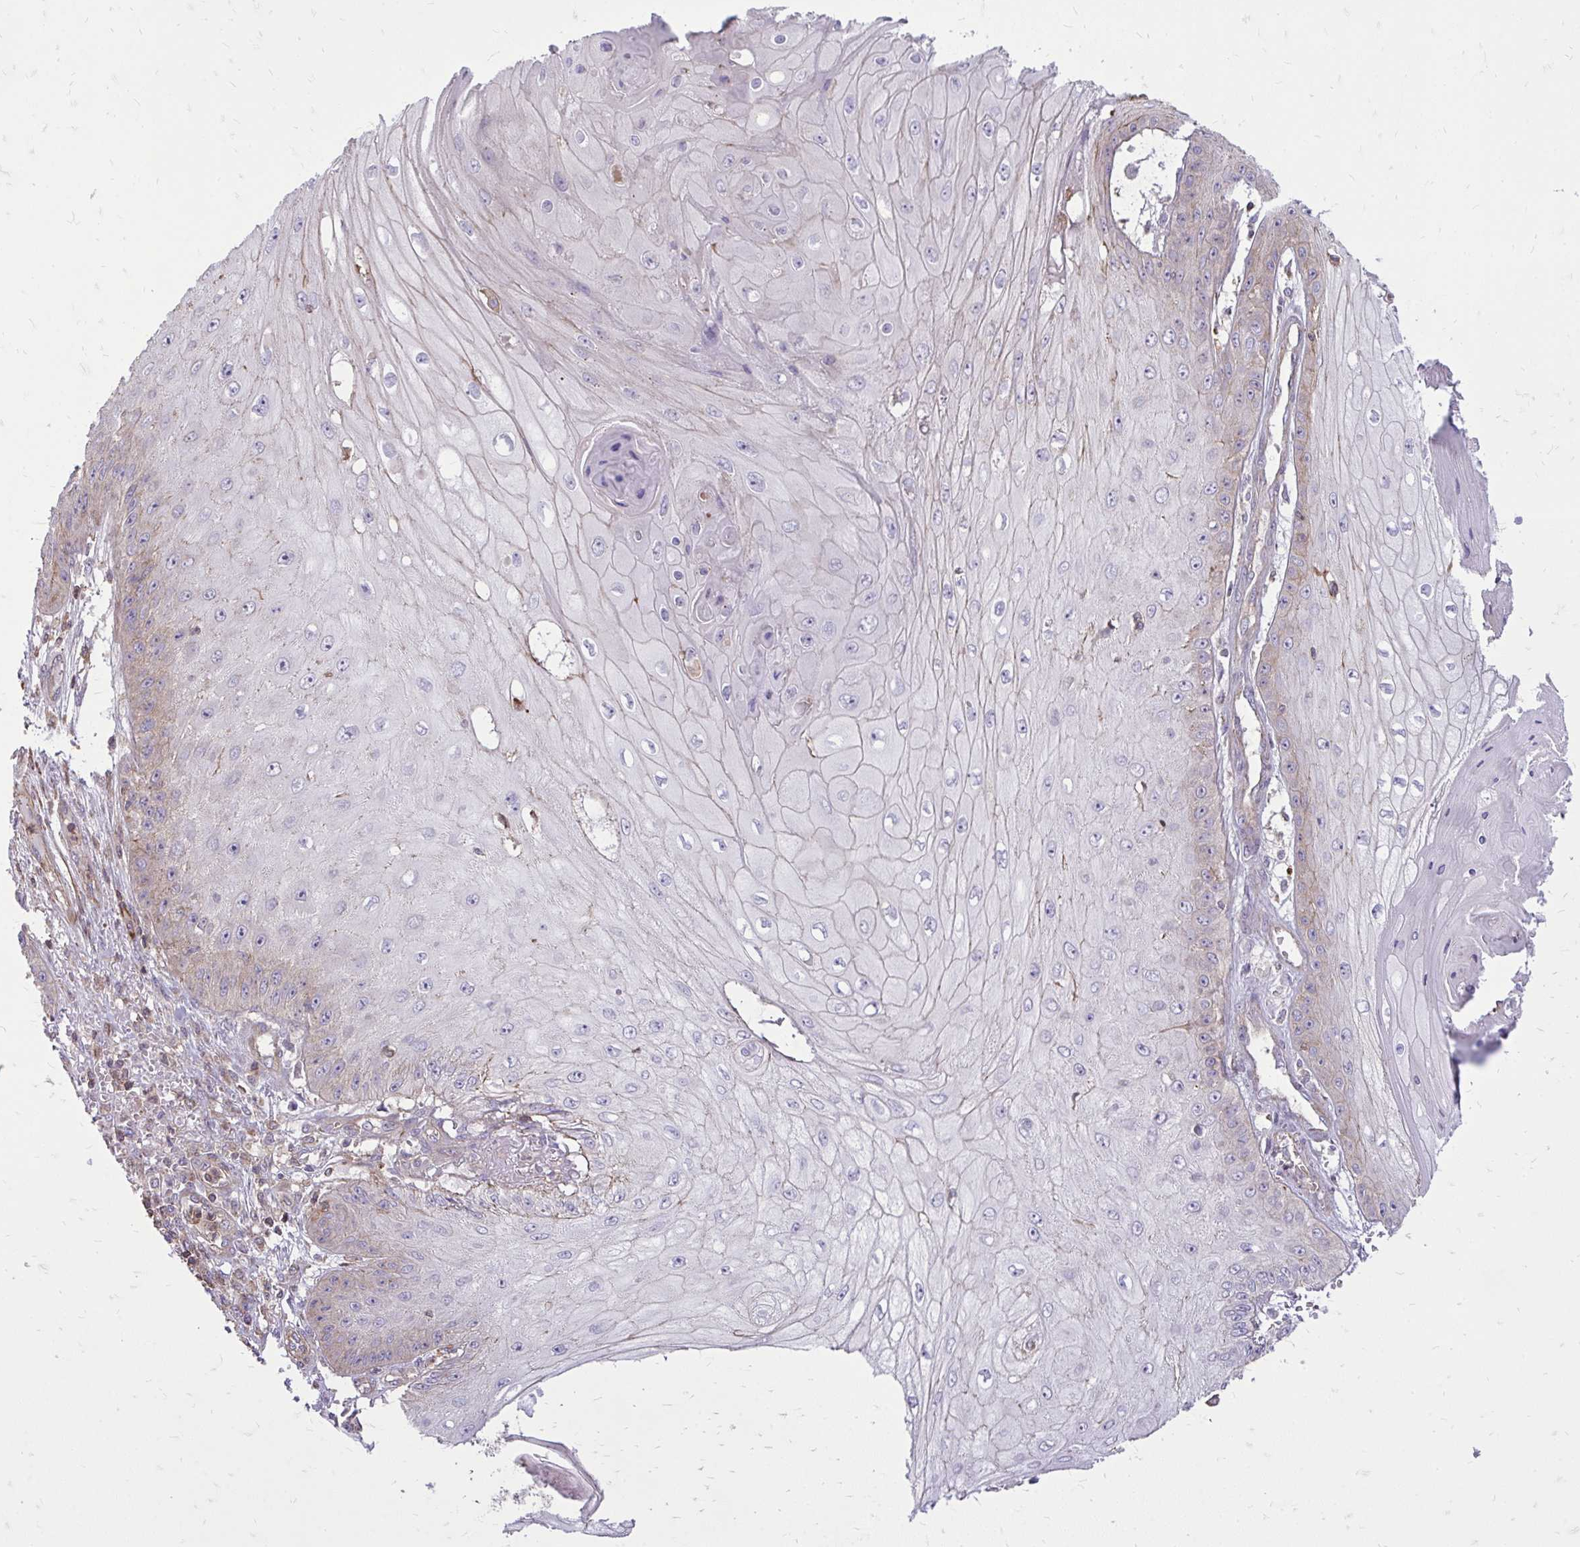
{"staining": {"intensity": "weak", "quantity": "<25%", "location": "cytoplasmic/membranous"}, "tissue": "skin cancer", "cell_type": "Tumor cells", "image_type": "cancer", "snomed": [{"axis": "morphology", "description": "Squamous cell carcinoma, NOS"}, {"axis": "topography", "description": "Skin"}], "caption": "Tumor cells are negative for brown protein staining in squamous cell carcinoma (skin).", "gene": "SLC7A5", "patient": {"sex": "male", "age": 70}}